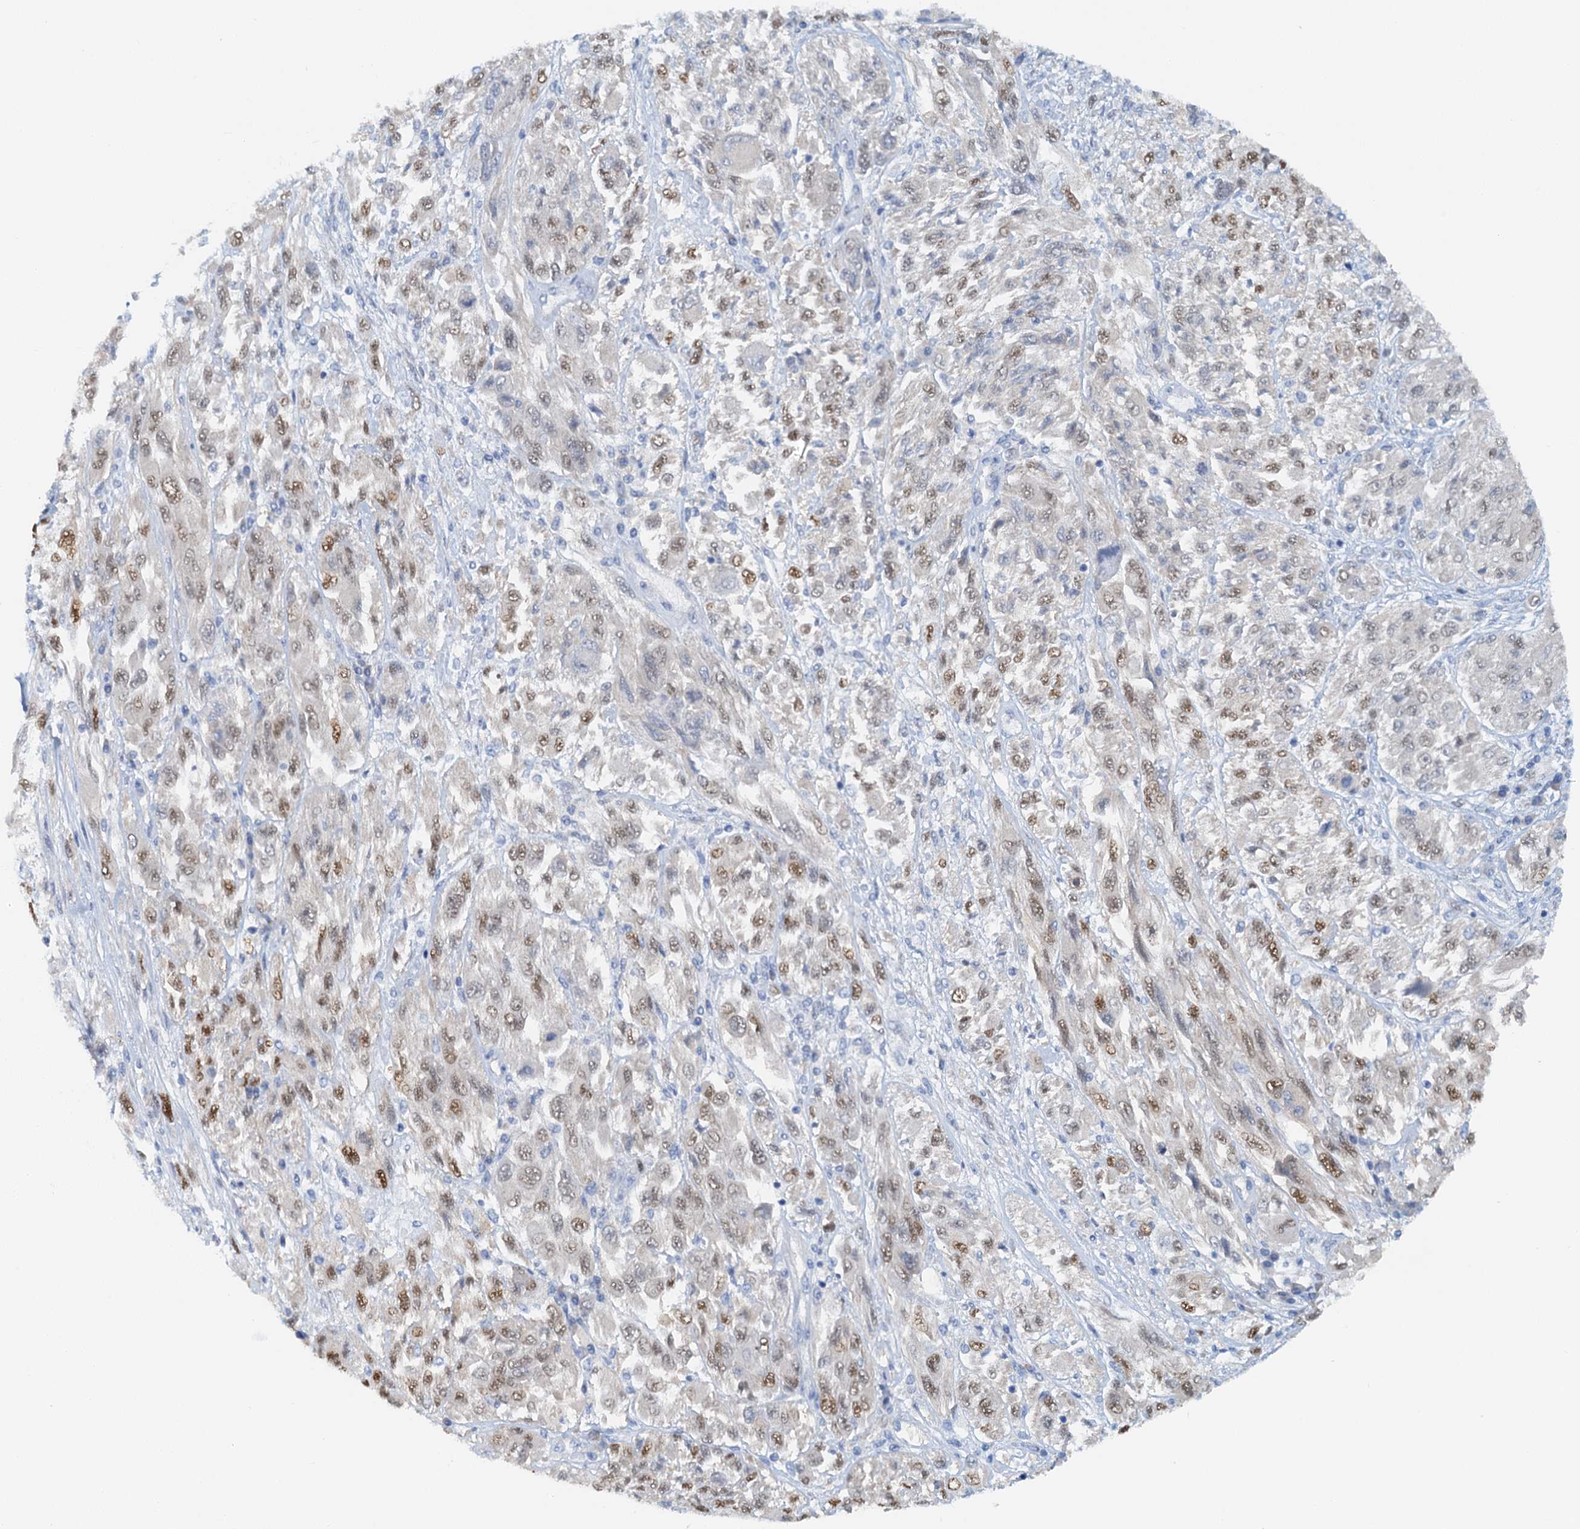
{"staining": {"intensity": "moderate", "quantity": "25%-75%", "location": "nuclear"}, "tissue": "melanoma", "cell_type": "Tumor cells", "image_type": "cancer", "snomed": [{"axis": "morphology", "description": "Malignant melanoma, NOS"}, {"axis": "topography", "description": "Skin"}], "caption": "Moderate nuclear staining for a protein is present in about 25%-75% of tumor cells of malignant melanoma using IHC.", "gene": "DTD1", "patient": {"sex": "female", "age": 91}}